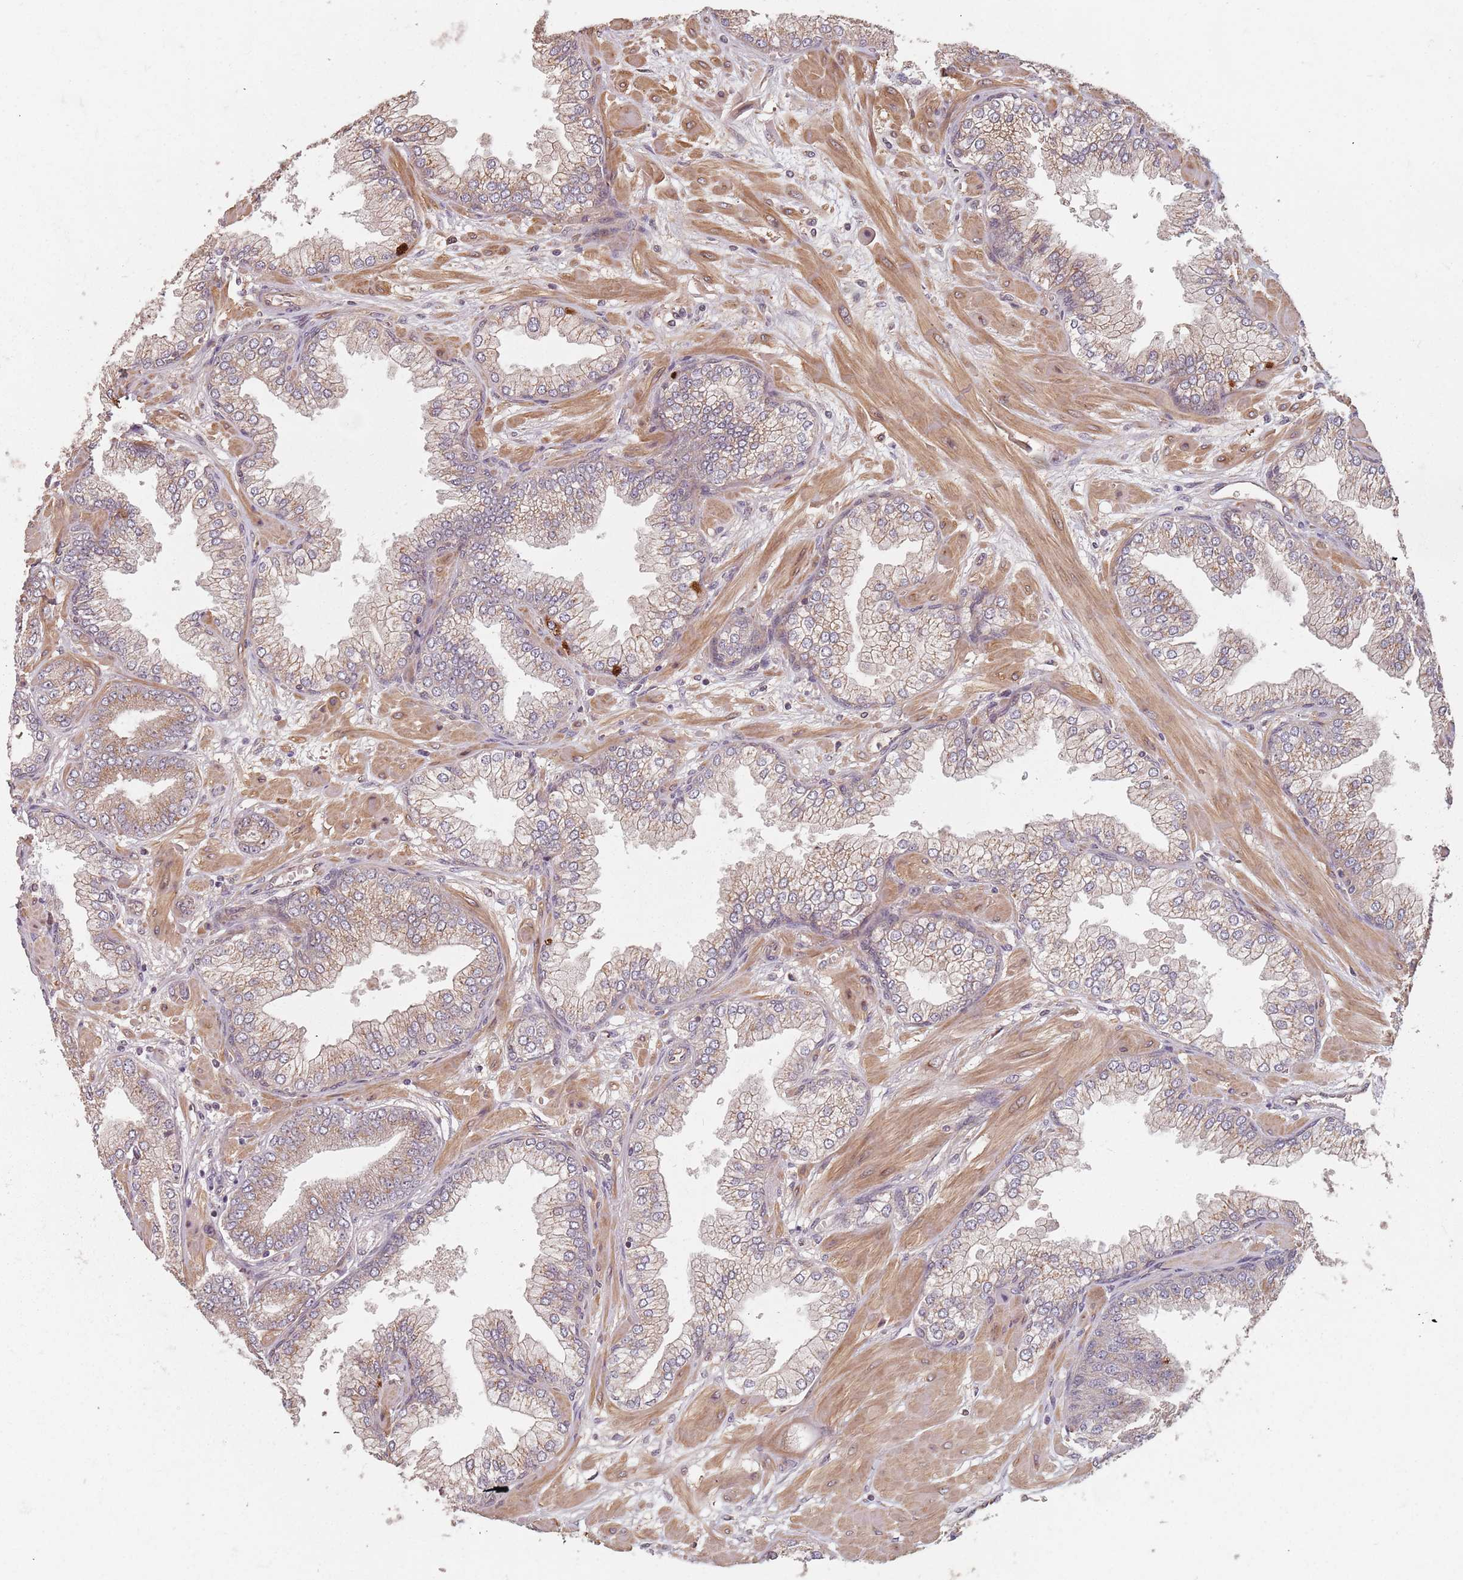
{"staining": {"intensity": "moderate", "quantity": ">75%", "location": "cytoplasmic/membranous"}, "tissue": "prostate cancer", "cell_type": "Tumor cells", "image_type": "cancer", "snomed": [{"axis": "morphology", "description": "Adenocarcinoma, Low grade"}, {"axis": "topography", "description": "Prostate"}], "caption": "Prostate cancer stained for a protein (brown) reveals moderate cytoplasmic/membranous positive expression in approximately >75% of tumor cells.", "gene": "C3orf14", "patient": {"sex": "male", "age": 55}}